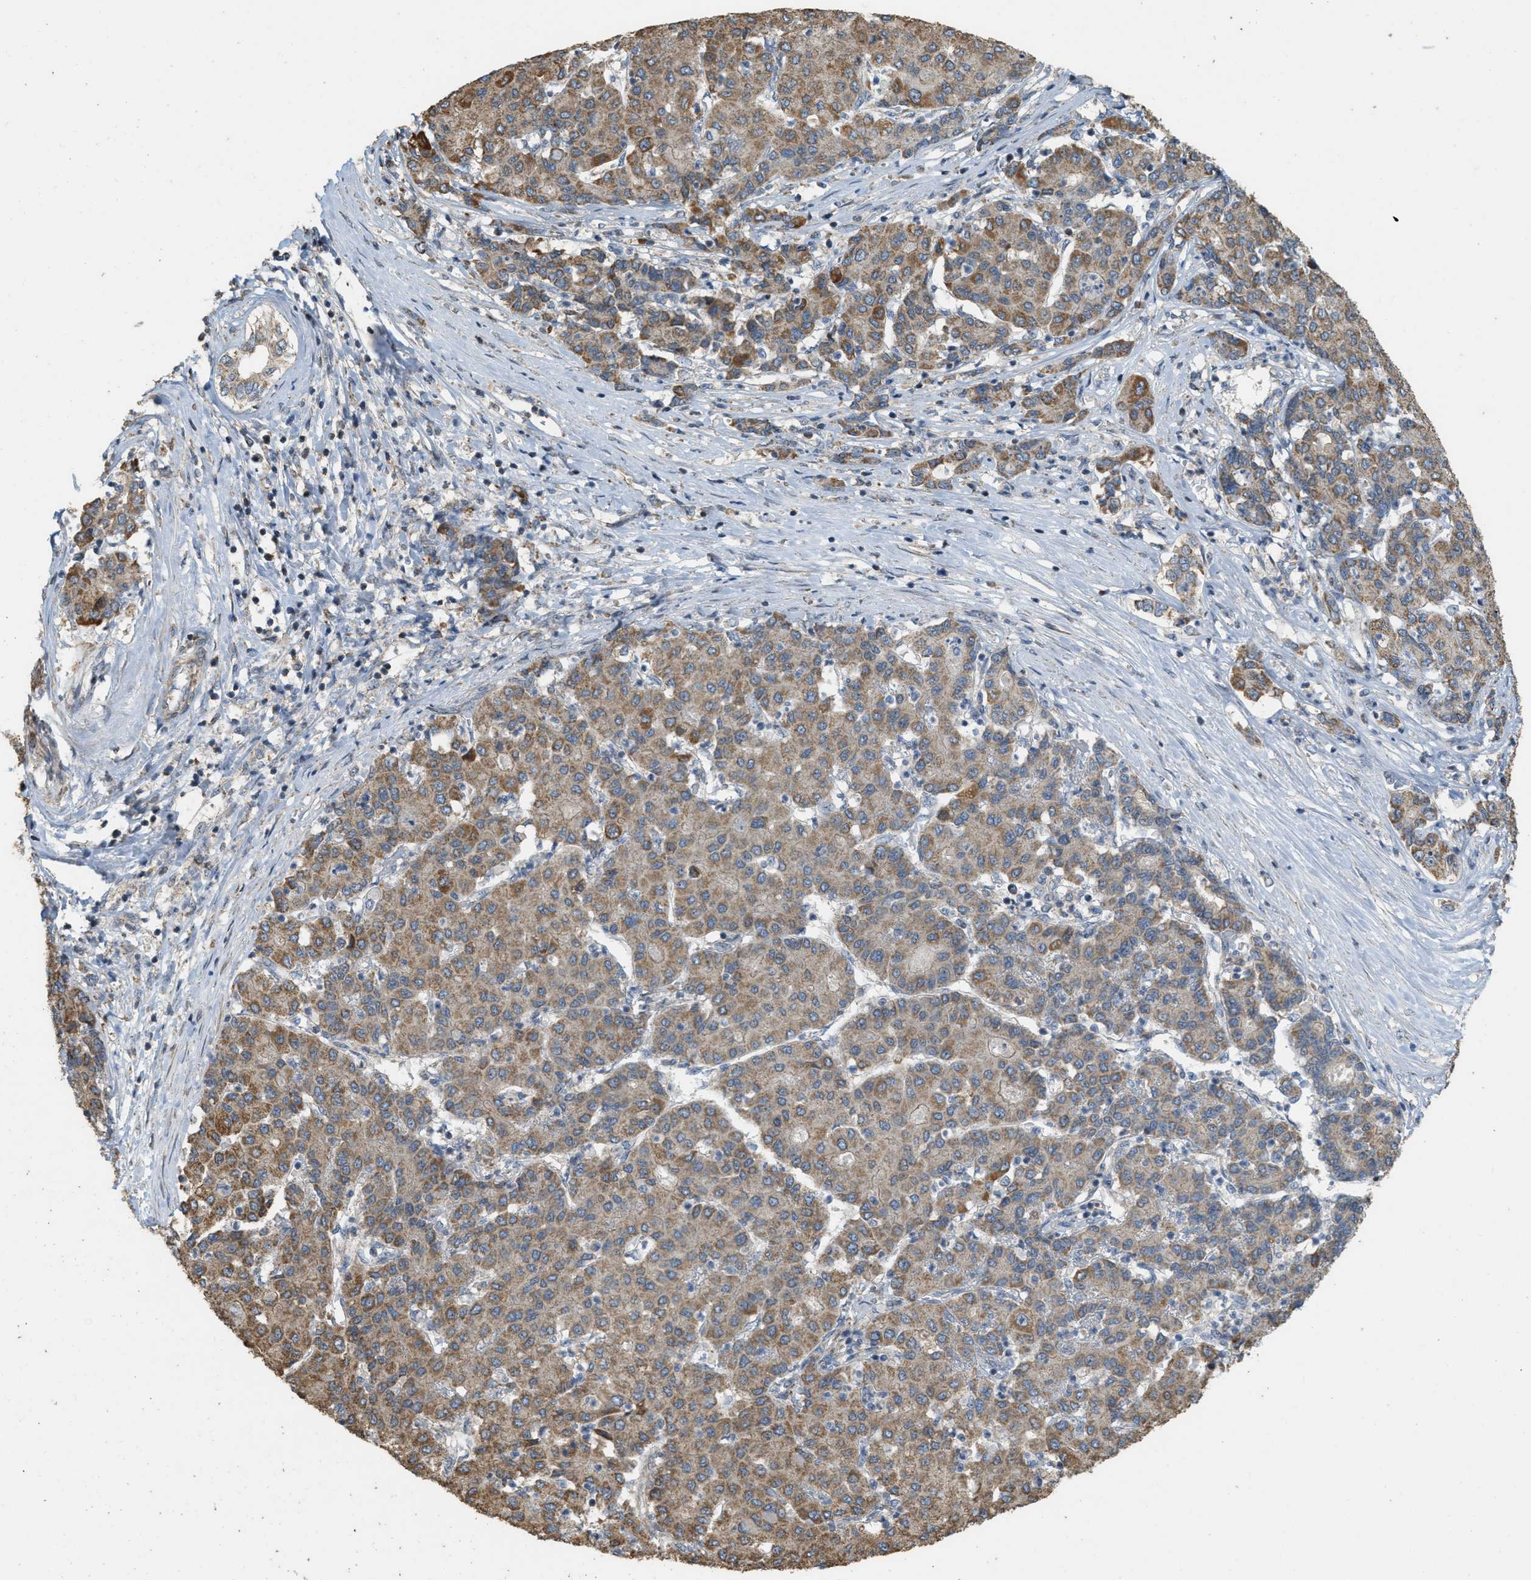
{"staining": {"intensity": "moderate", "quantity": ">75%", "location": "cytoplasmic/membranous"}, "tissue": "liver cancer", "cell_type": "Tumor cells", "image_type": "cancer", "snomed": [{"axis": "morphology", "description": "Carcinoma, Hepatocellular, NOS"}, {"axis": "topography", "description": "Liver"}], "caption": "Human liver cancer (hepatocellular carcinoma) stained with a protein marker displays moderate staining in tumor cells.", "gene": "KCNA4", "patient": {"sex": "male", "age": 65}}